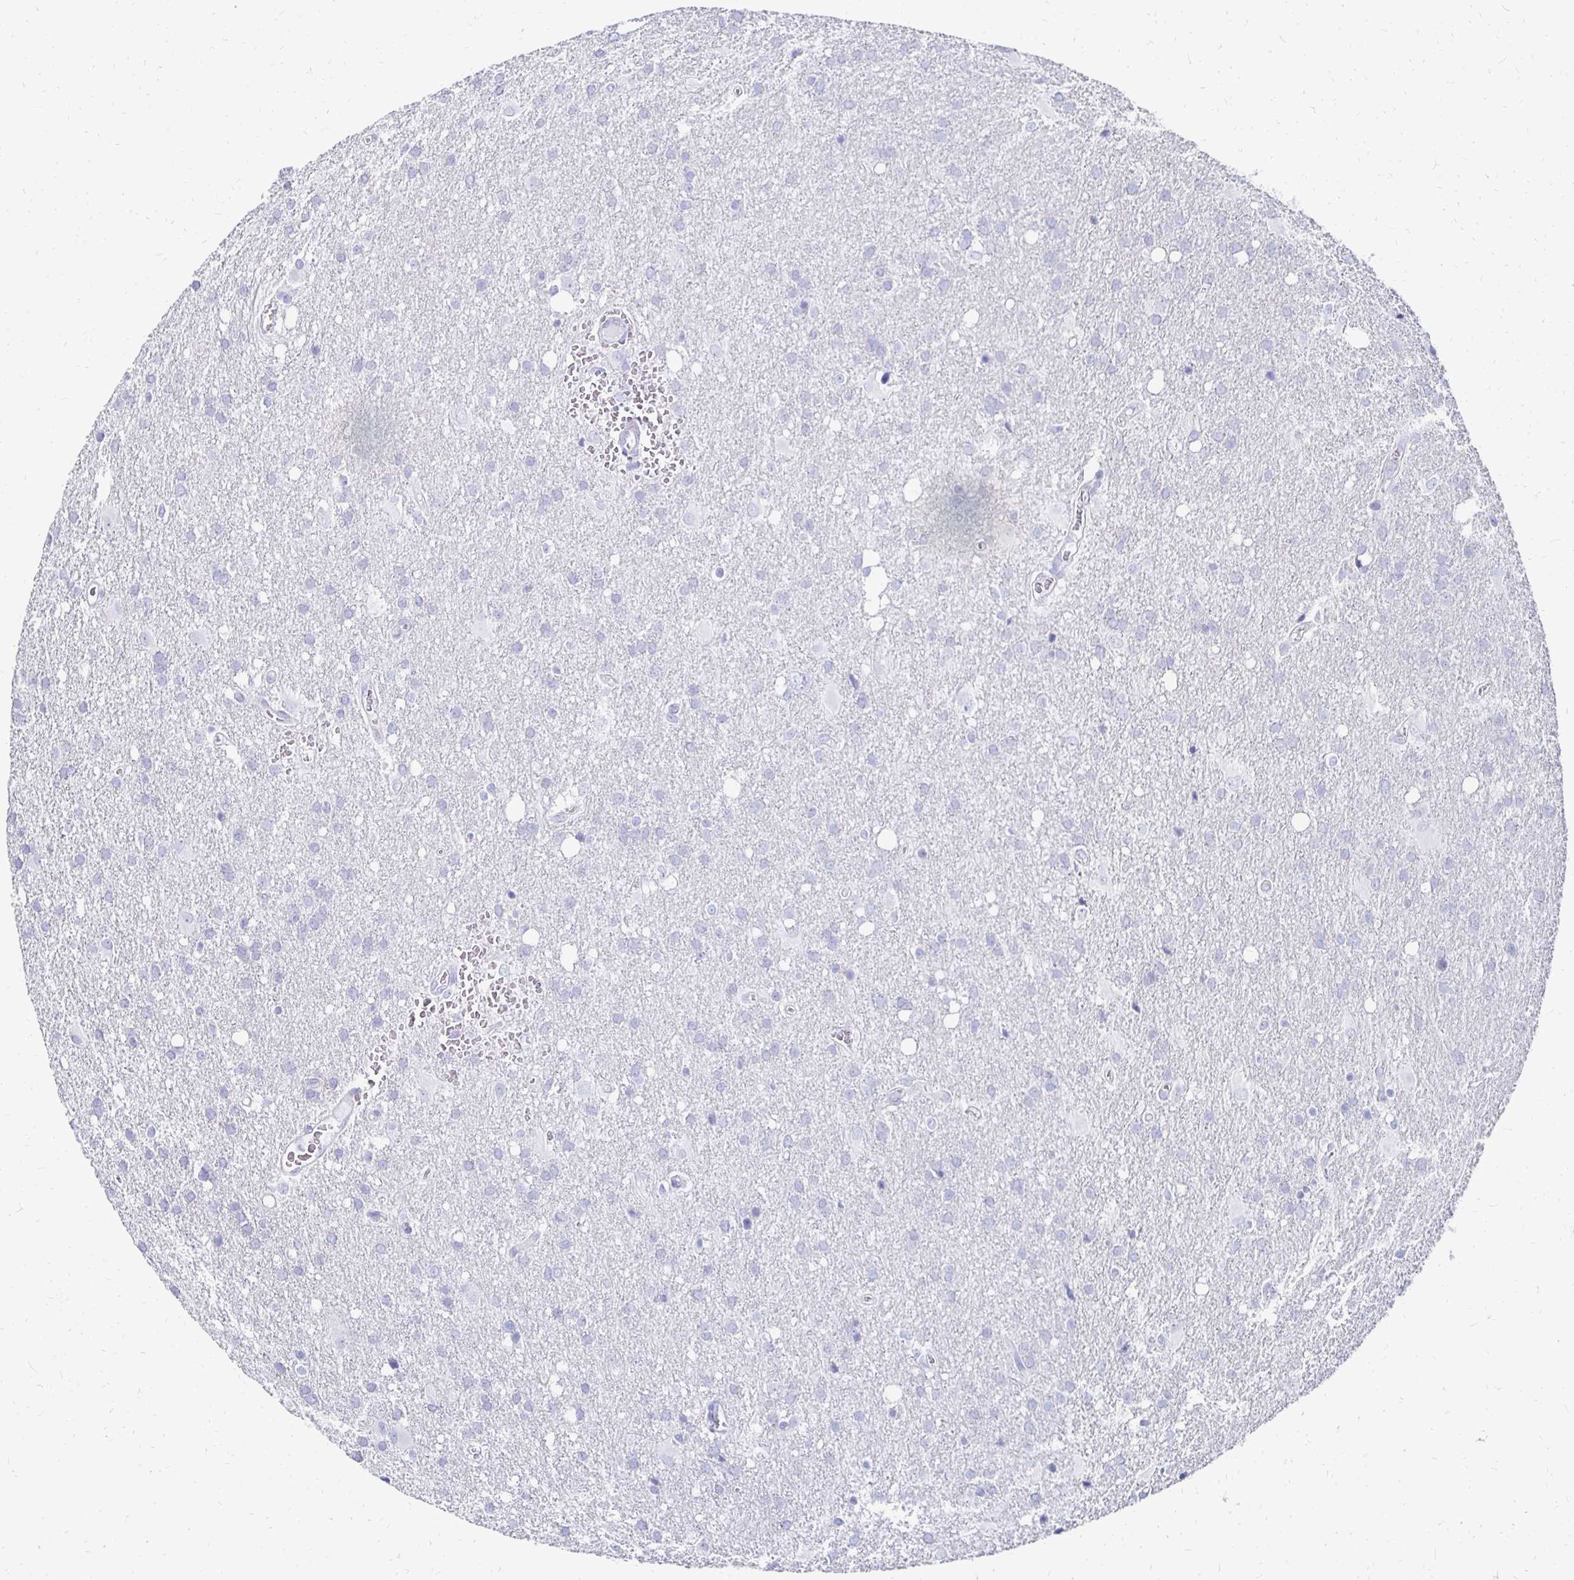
{"staining": {"intensity": "negative", "quantity": "none", "location": "none"}, "tissue": "glioma", "cell_type": "Tumor cells", "image_type": "cancer", "snomed": [{"axis": "morphology", "description": "Glioma, malignant, Low grade"}, {"axis": "topography", "description": "Brain"}], "caption": "The micrograph exhibits no staining of tumor cells in glioma. (Stains: DAB (3,3'-diaminobenzidine) IHC with hematoxylin counter stain, Microscopy: brightfield microscopy at high magnification).", "gene": "SYCP3", "patient": {"sex": "male", "age": 66}}